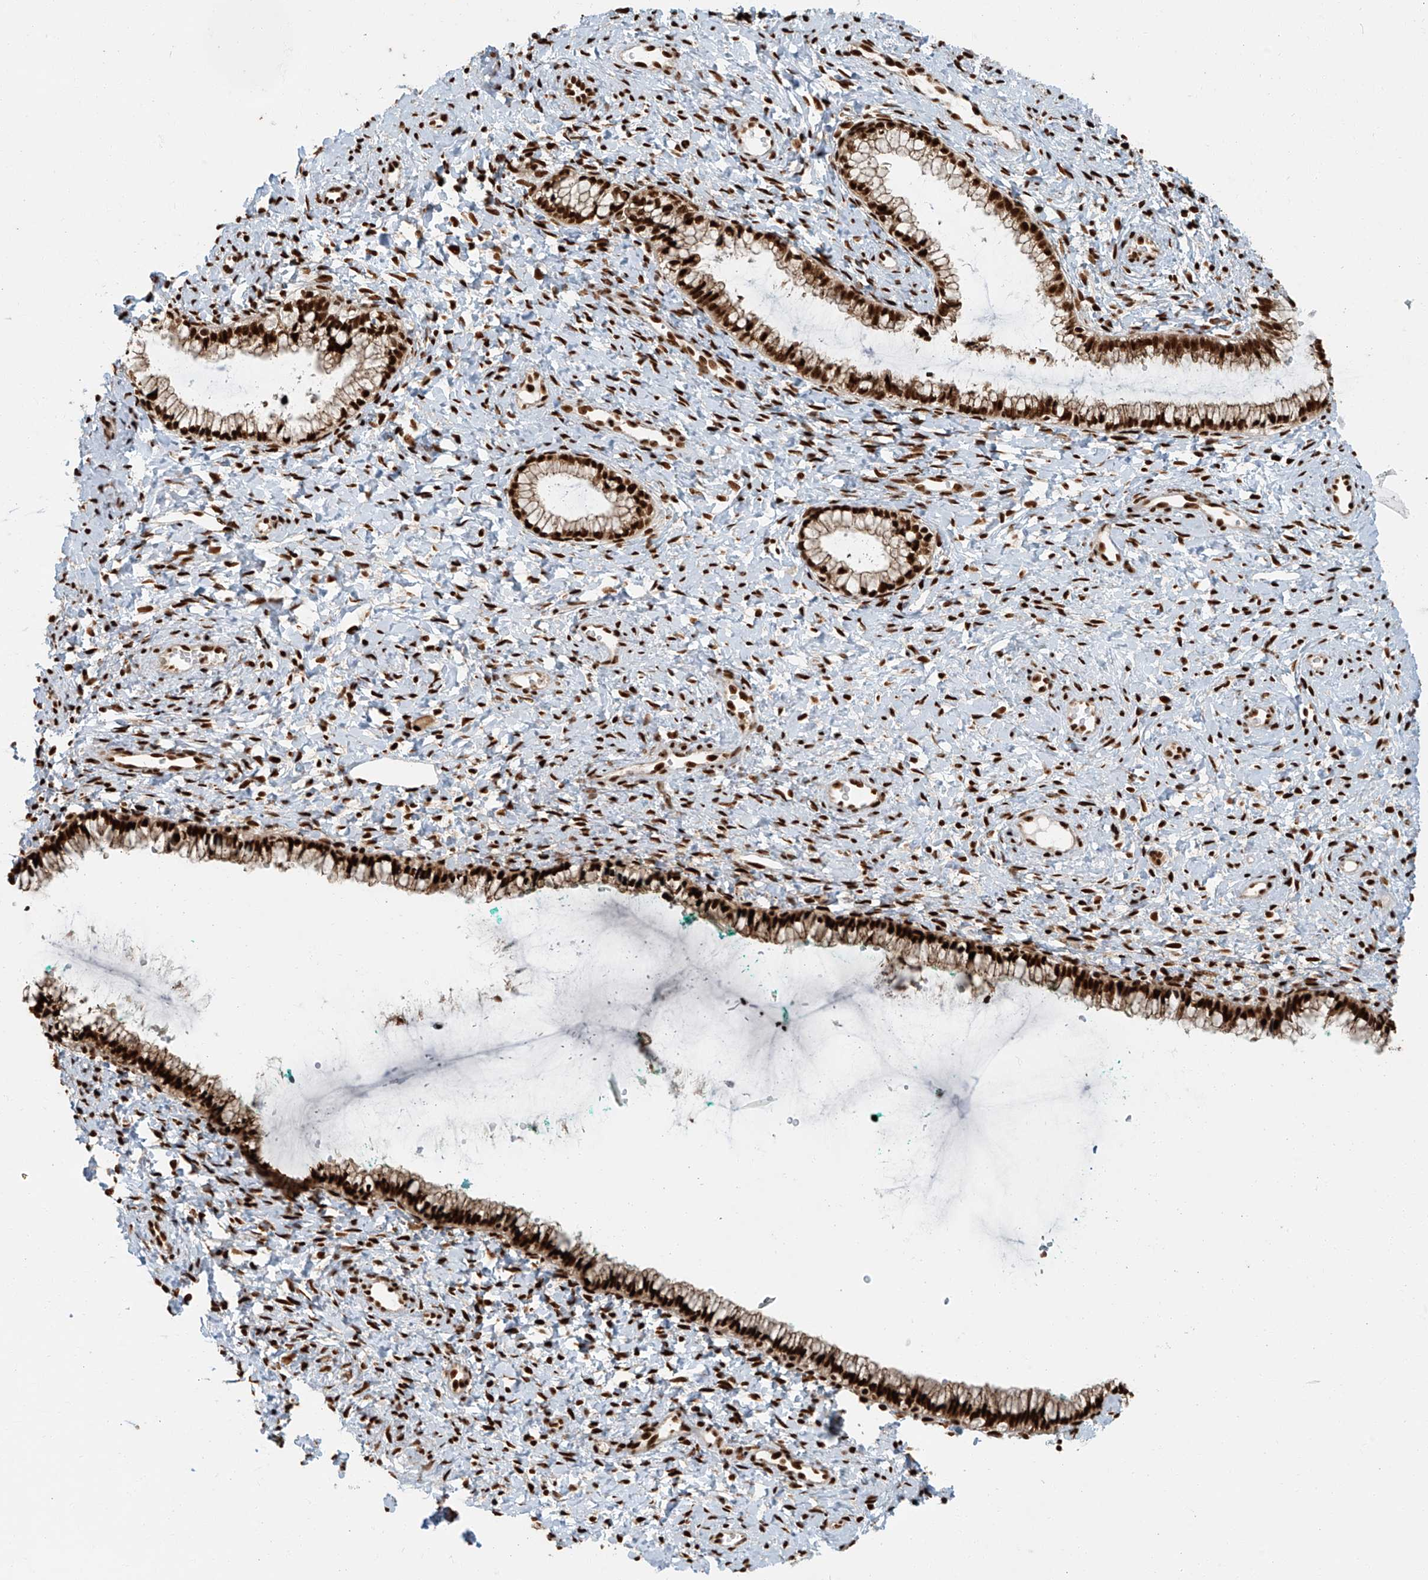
{"staining": {"intensity": "strong", "quantity": ">75%", "location": "nuclear"}, "tissue": "cervix", "cell_type": "Glandular cells", "image_type": "normal", "snomed": [{"axis": "morphology", "description": "Normal tissue, NOS"}, {"axis": "morphology", "description": "Adenocarcinoma, NOS"}, {"axis": "topography", "description": "Cervix"}], "caption": "The image displays staining of normal cervix, revealing strong nuclear protein expression (brown color) within glandular cells.", "gene": "FAM193B", "patient": {"sex": "female", "age": 29}}